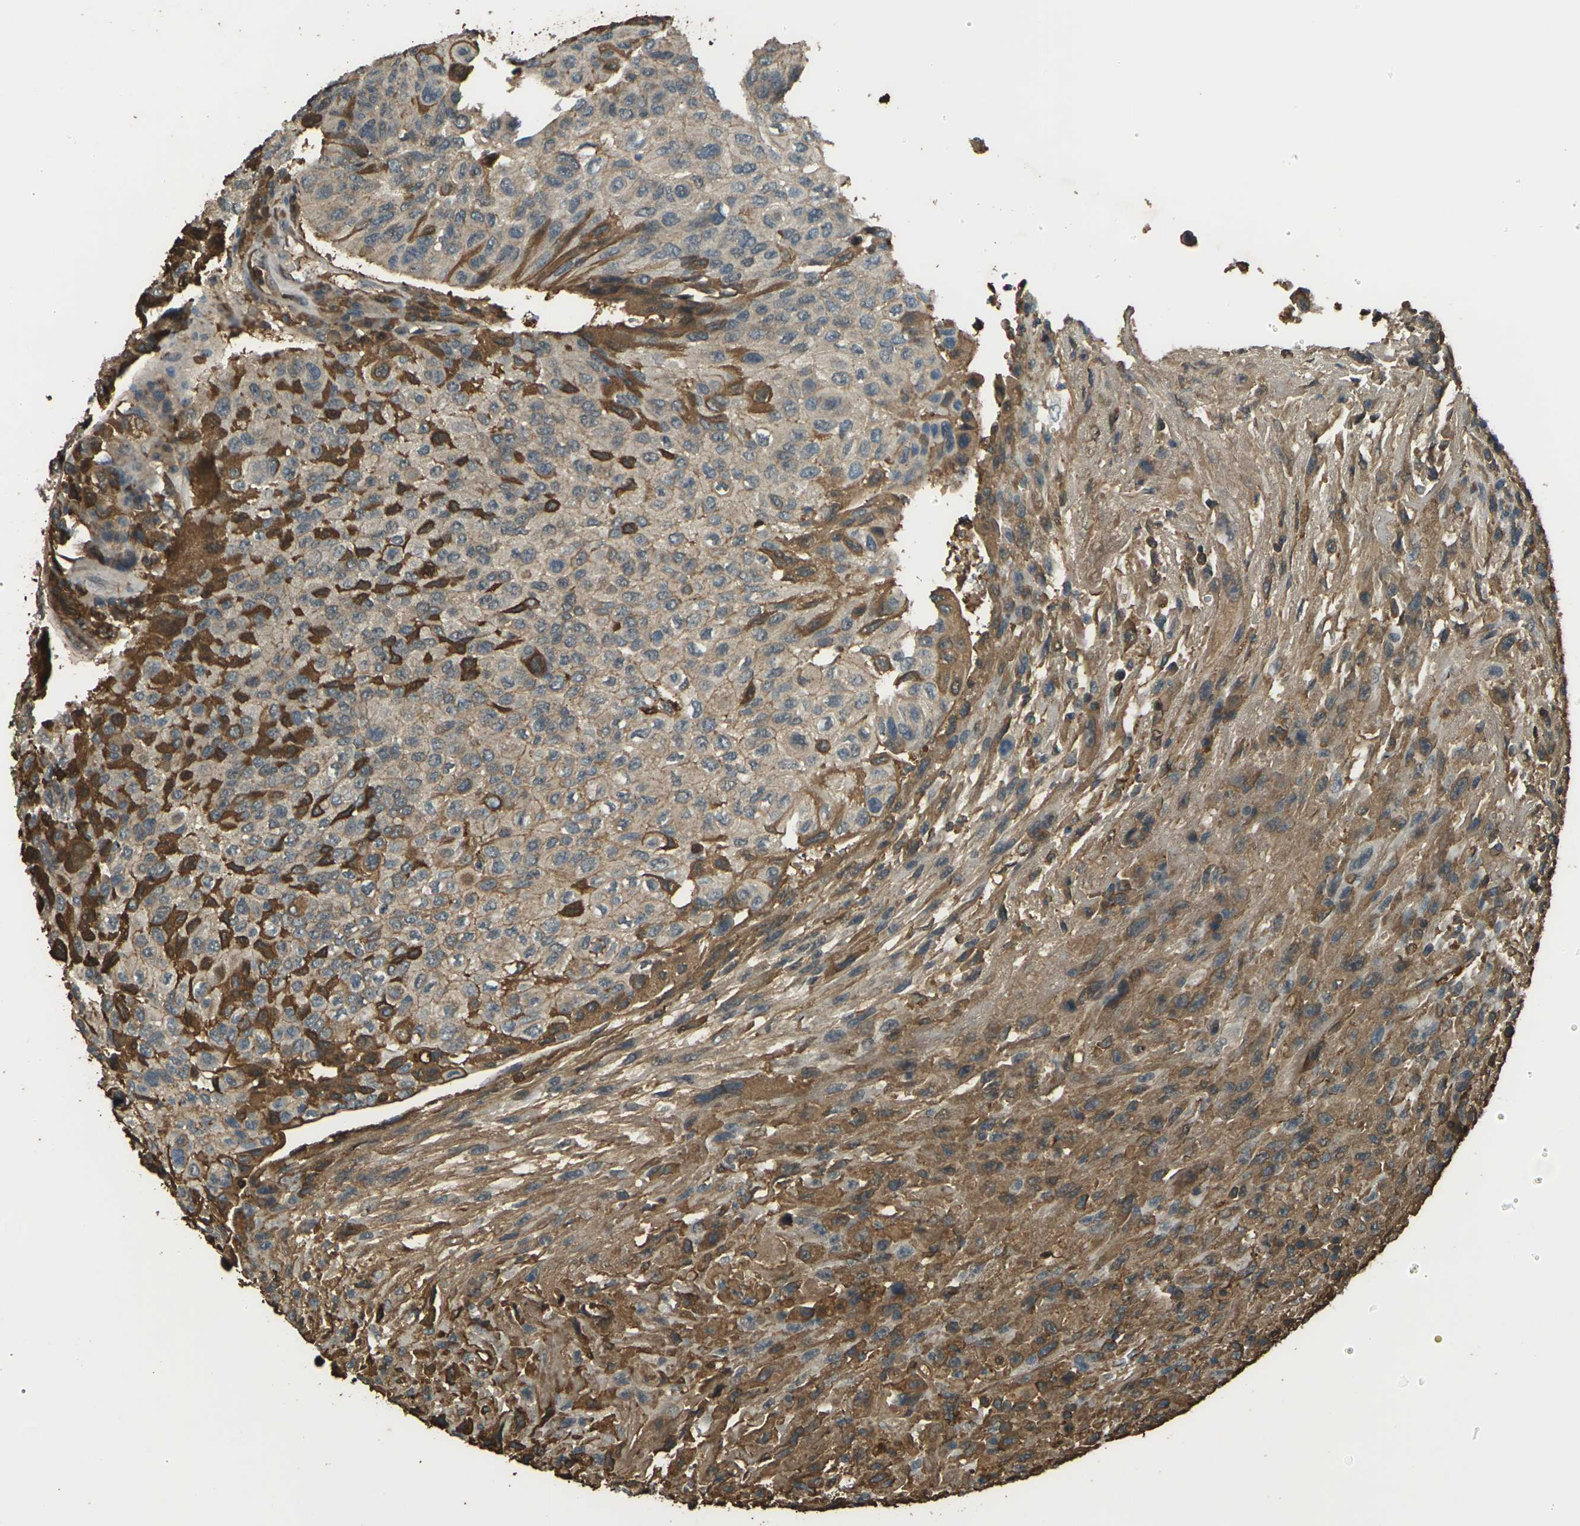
{"staining": {"intensity": "moderate", "quantity": ">75%", "location": "cytoplasmic/membranous"}, "tissue": "urothelial cancer", "cell_type": "Tumor cells", "image_type": "cancer", "snomed": [{"axis": "morphology", "description": "Urothelial carcinoma, High grade"}, {"axis": "topography", "description": "Urinary bladder"}], "caption": "This photomicrograph reveals immunohistochemistry (IHC) staining of human urothelial carcinoma (high-grade), with medium moderate cytoplasmic/membranous expression in about >75% of tumor cells.", "gene": "CYP1B1", "patient": {"sex": "male", "age": 66}}